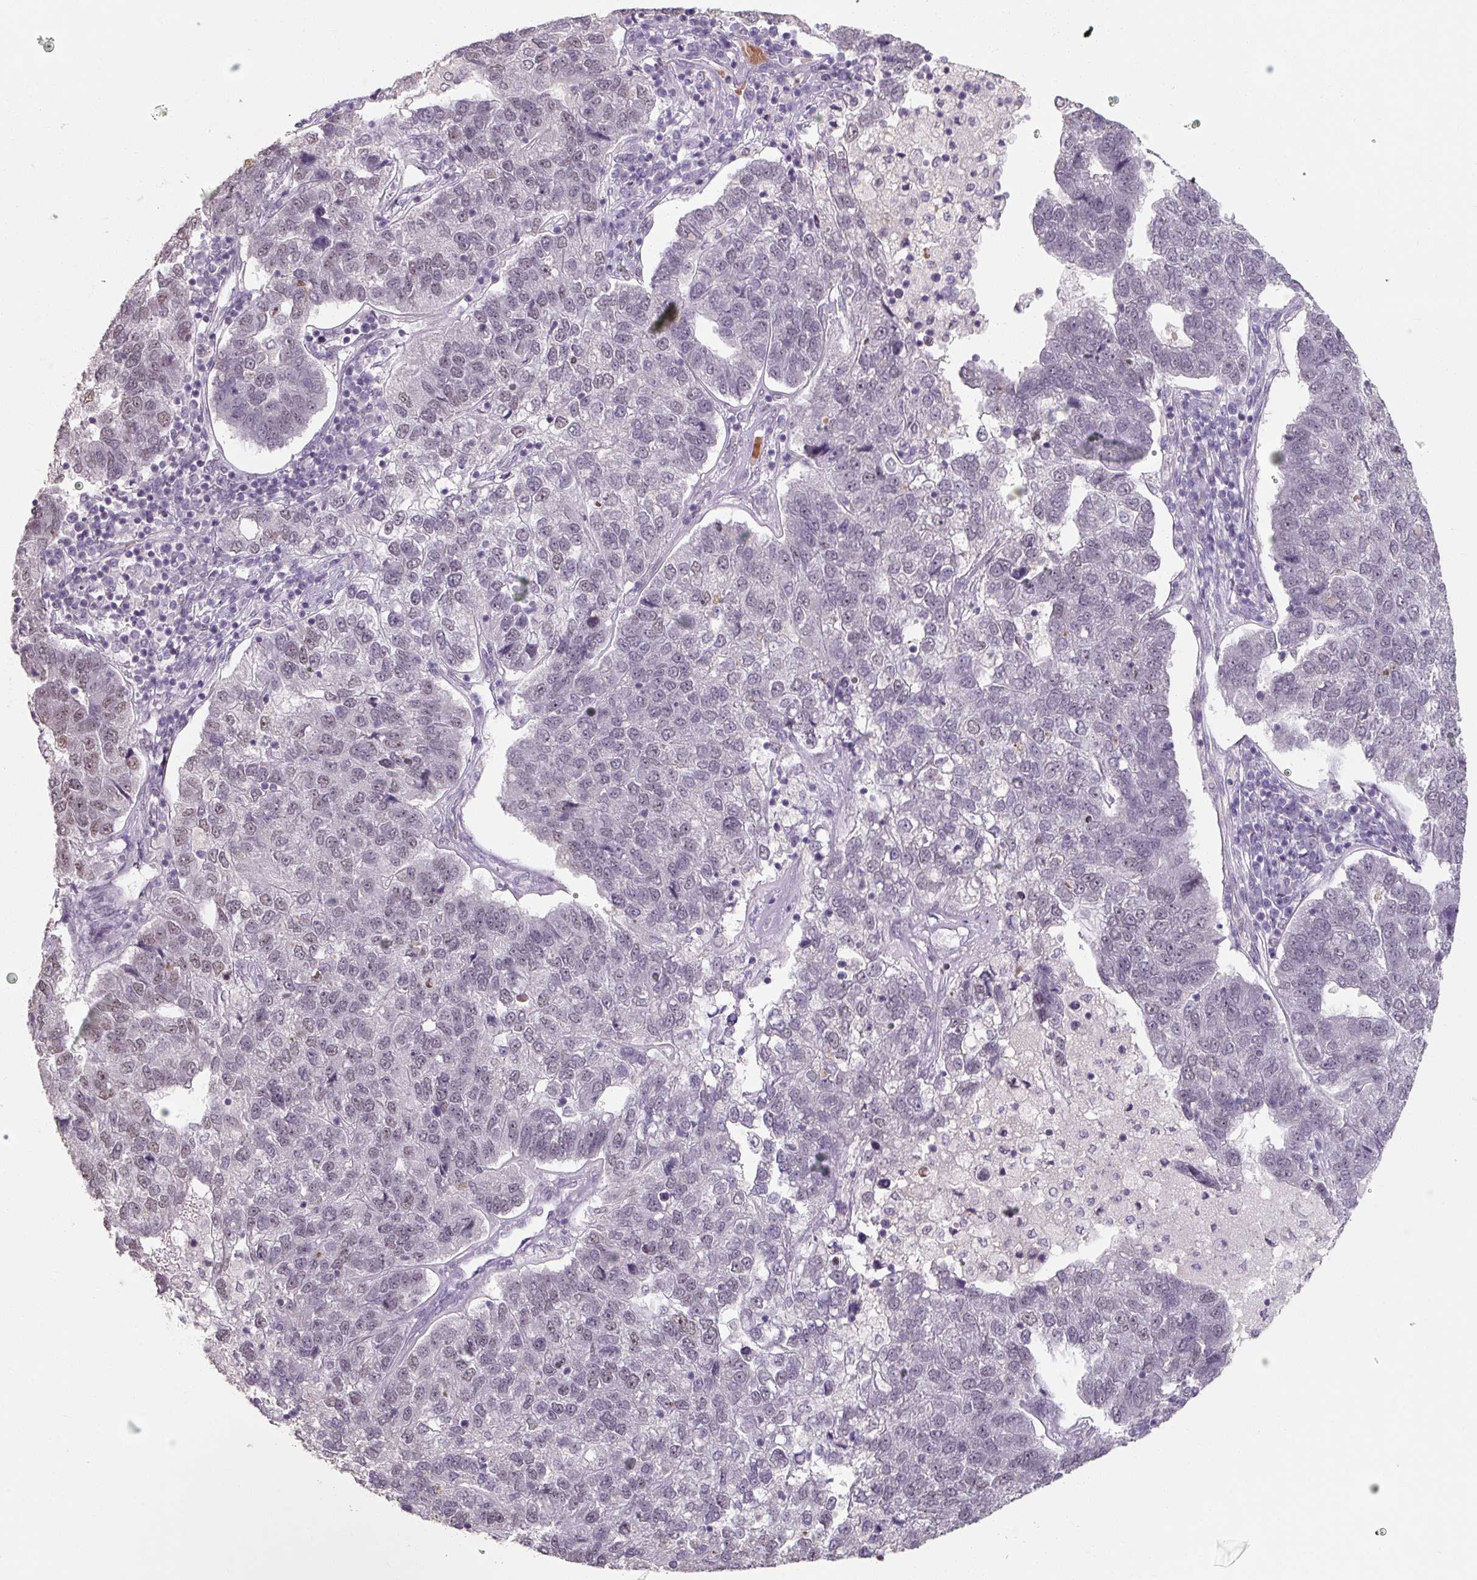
{"staining": {"intensity": "moderate", "quantity": "<25%", "location": "nuclear"}, "tissue": "pancreatic cancer", "cell_type": "Tumor cells", "image_type": "cancer", "snomed": [{"axis": "morphology", "description": "Adenocarcinoma, NOS"}, {"axis": "topography", "description": "Pancreas"}], "caption": "Moderate nuclear protein expression is identified in approximately <25% of tumor cells in pancreatic cancer (adenocarcinoma). The staining is performed using DAB (3,3'-diaminobenzidine) brown chromogen to label protein expression. The nuclei are counter-stained blue using hematoxylin.", "gene": "ZFTRAF1", "patient": {"sex": "female", "age": 61}}